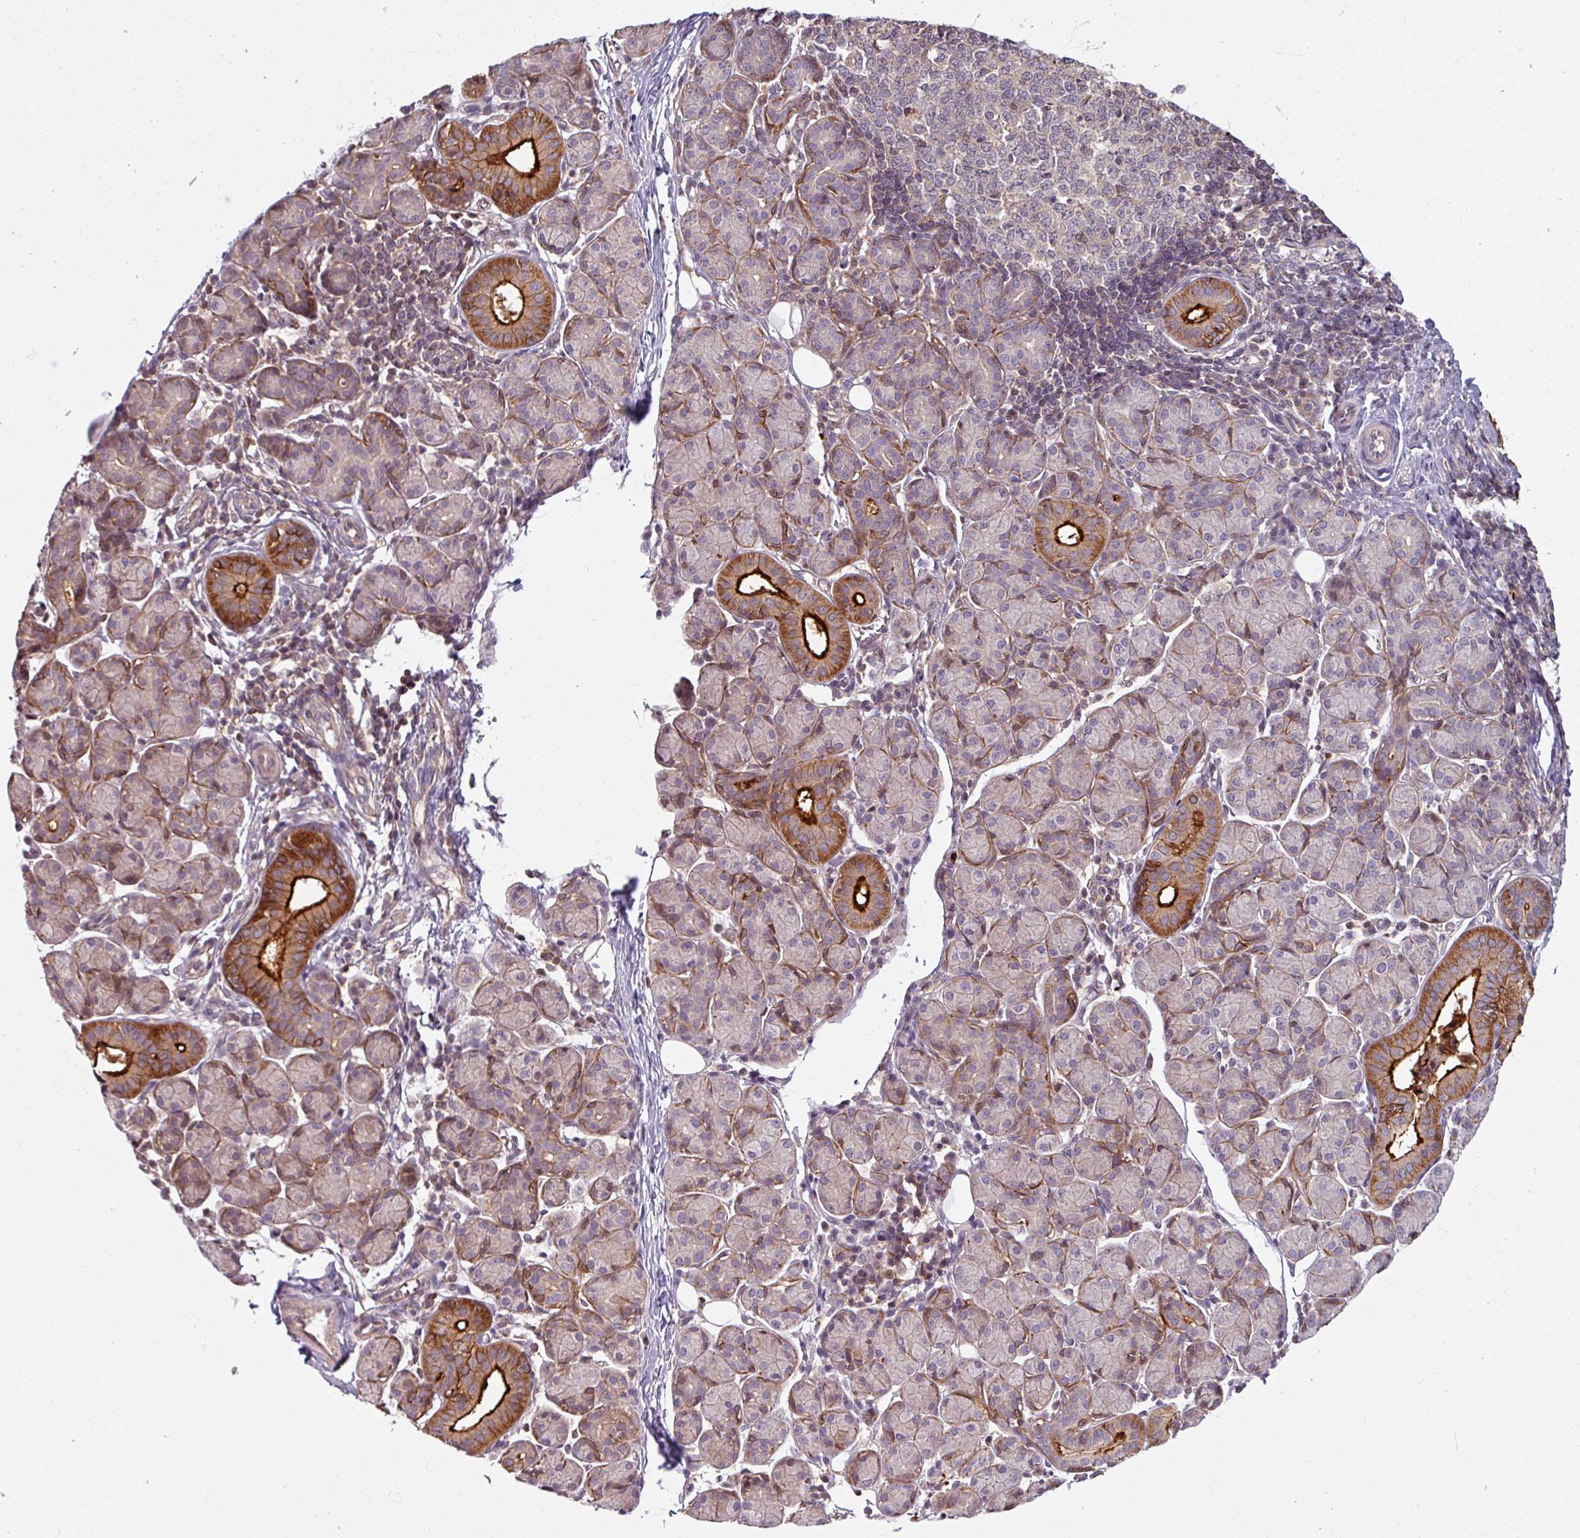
{"staining": {"intensity": "strong", "quantity": "<25%", "location": "cytoplasmic/membranous"}, "tissue": "salivary gland", "cell_type": "Glandular cells", "image_type": "normal", "snomed": [{"axis": "morphology", "description": "Normal tissue, NOS"}, {"axis": "morphology", "description": "Inflammation, NOS"}, {"axis": "topography", "description": "Lymph node"}, {"axis": "topography", "description": "Salivary gland"}], "caption": "This is a micrograph of IHC staining of normal salivary gland, which shows strong positivity in the cytoplasmic/membranous of glandular cells.", "gene": "TUSC3", "patient": {"sex": "male", "age": 3}}